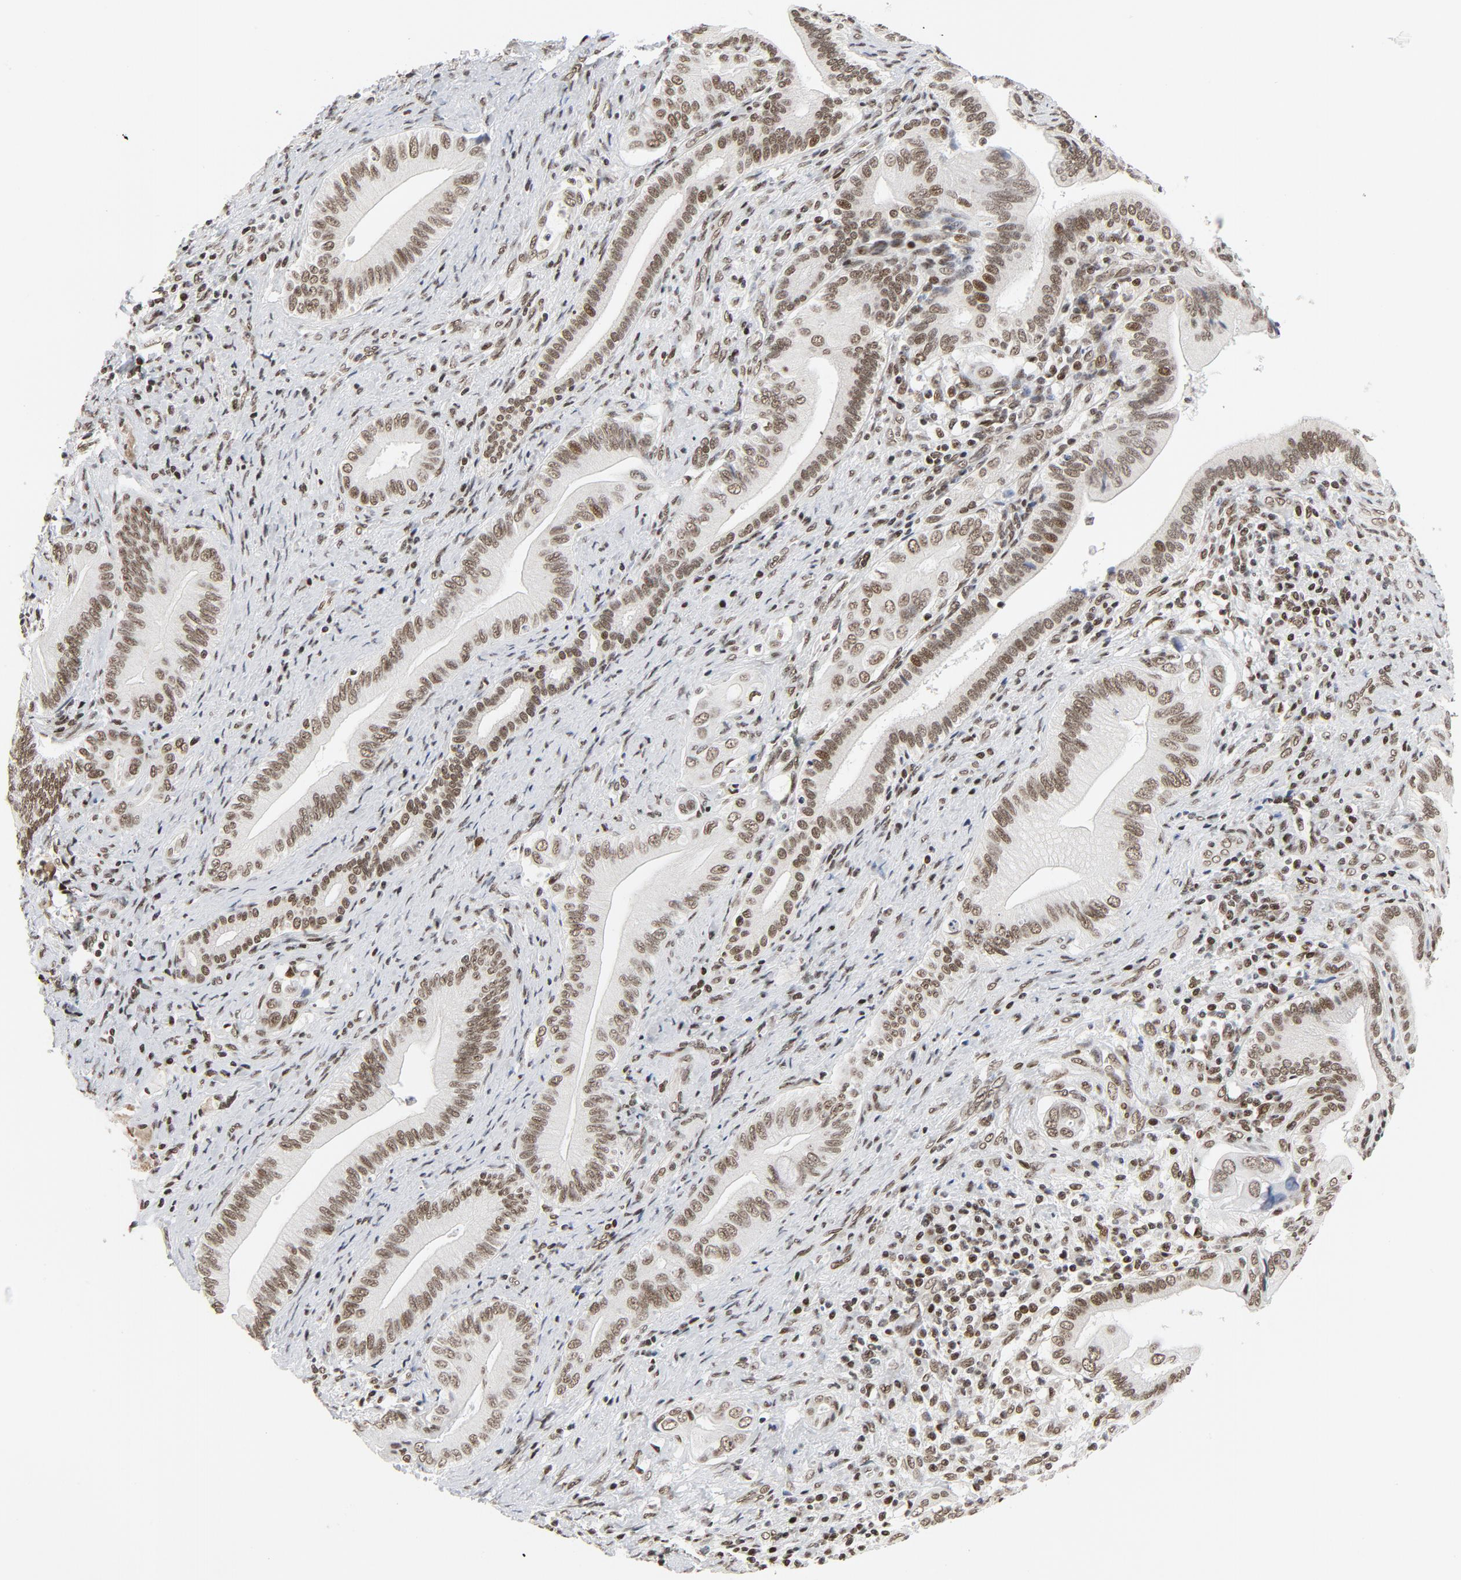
{"staining": {"intensity": "moderate", "quantity": ">75%", "location": "nuclear"}, "tissue": "liver cancer", "cell_type": "Tumor cells", "image_type": "cancer", "snomed": [{"axis": "morphology", "description": "Cholangiocarcinoma"}, {"axis": "topography", "description": "Liver"}], "caption": "Immunohistochemical staining of human cholangiocarcinoma (liver) reveals medium levels of moderate nuclear protein positivity in approximately >75% of tumor cells.", "gene": "ERCC1", "patient": {"sex": "male", "age": 58}}